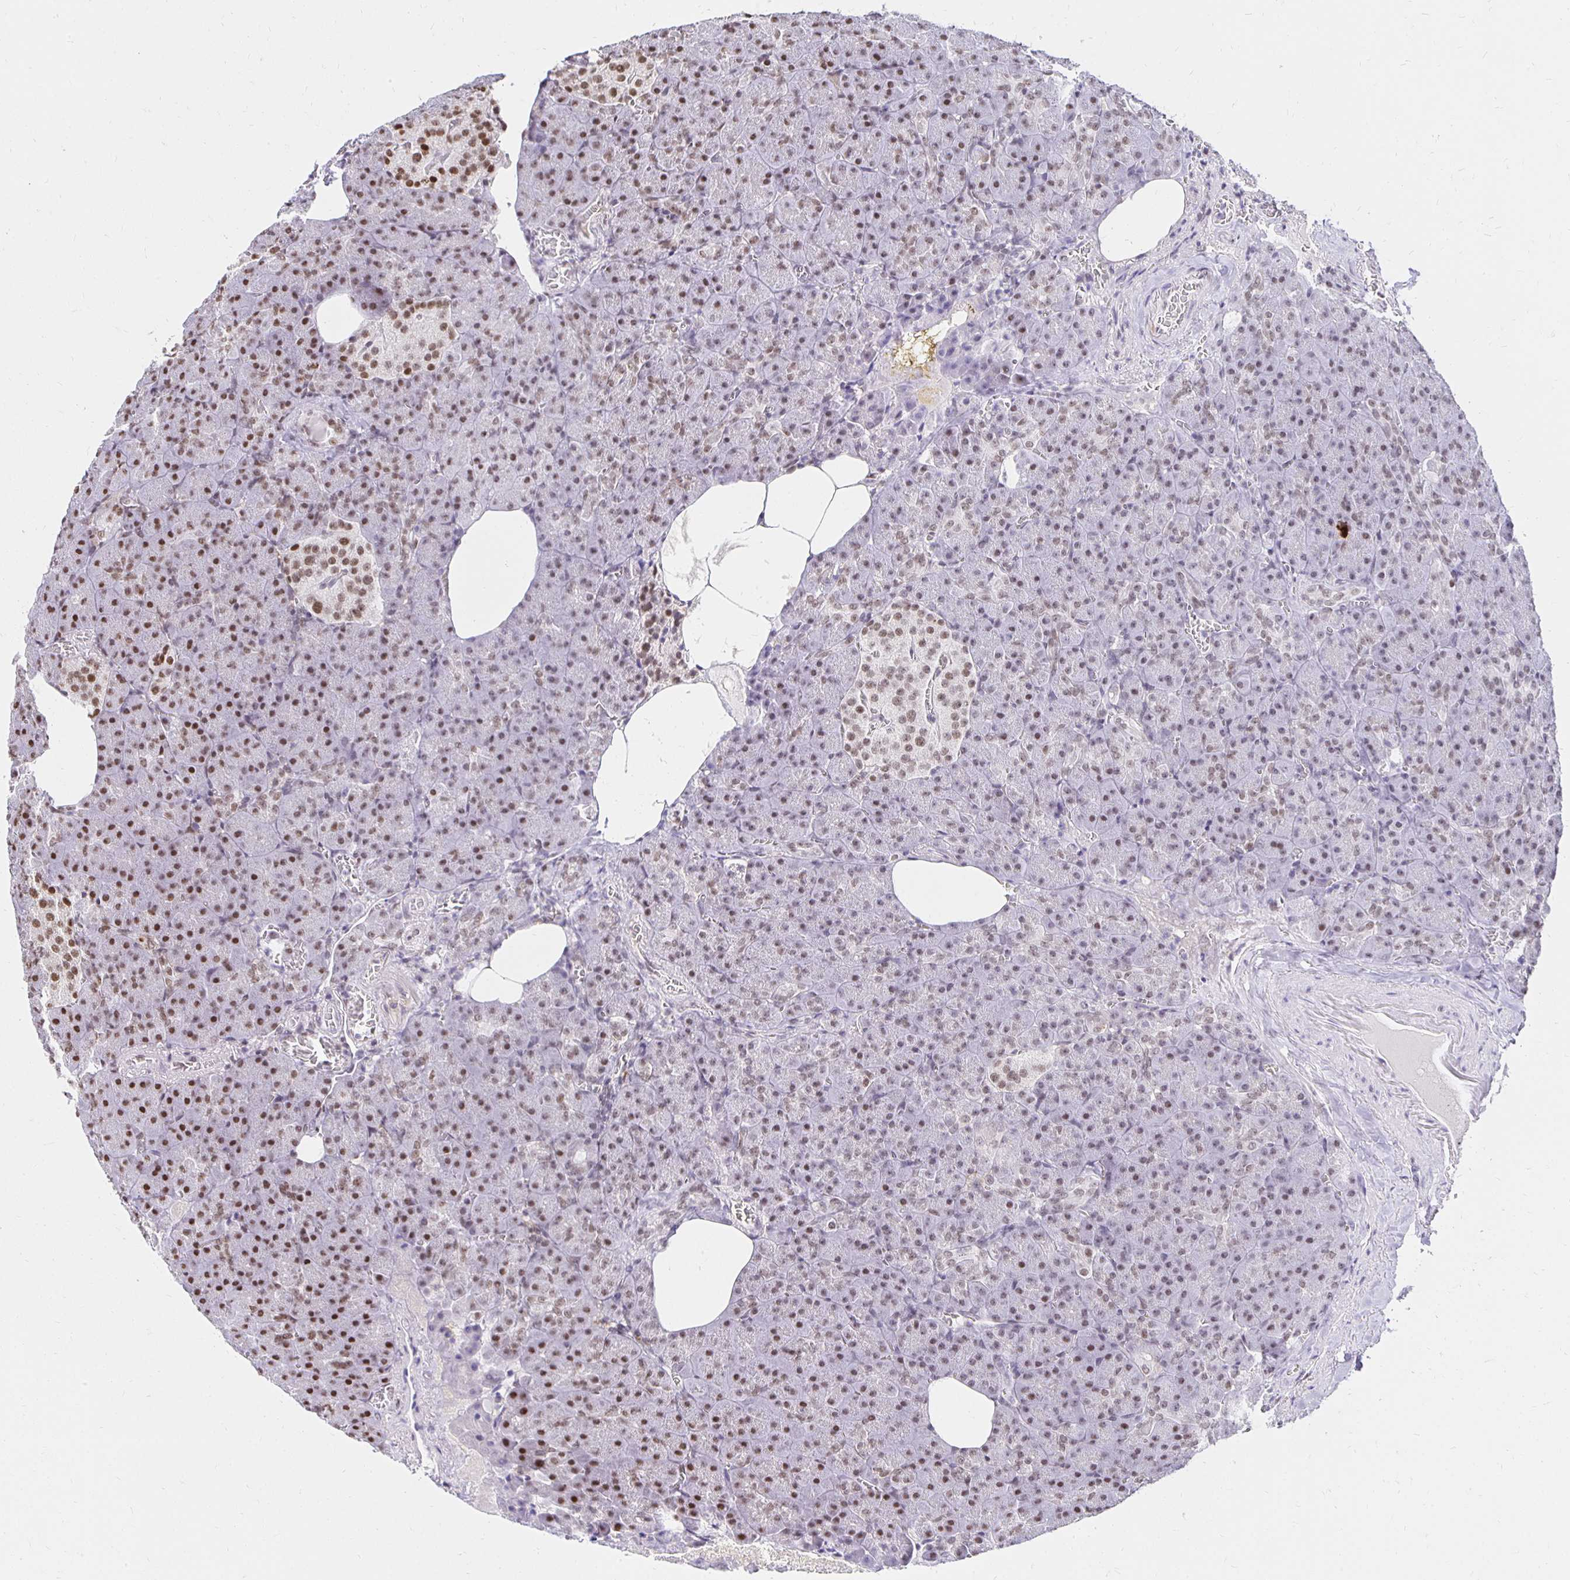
{"staining": {"intensity": "moderate", "quantity": "25%-75%", "location": "nuclear"}, "tissue": "pancreas", "cell_type": "Exocrine glandular cells", "image_type": "normal", "snomed": [{"axis": "morphology", "description": "Normal tissue, NOS"}, {"axis": "topography", "description": "Pancreas"}], "caption": "A medium amount of moderate nuclear expression is present in about 25%-75% of exocrine glandular cells in normal pancreas. Nuclei are stained in blue.", "gene": "ZNF579", "patient": {"sex": "female", "age": 74}}